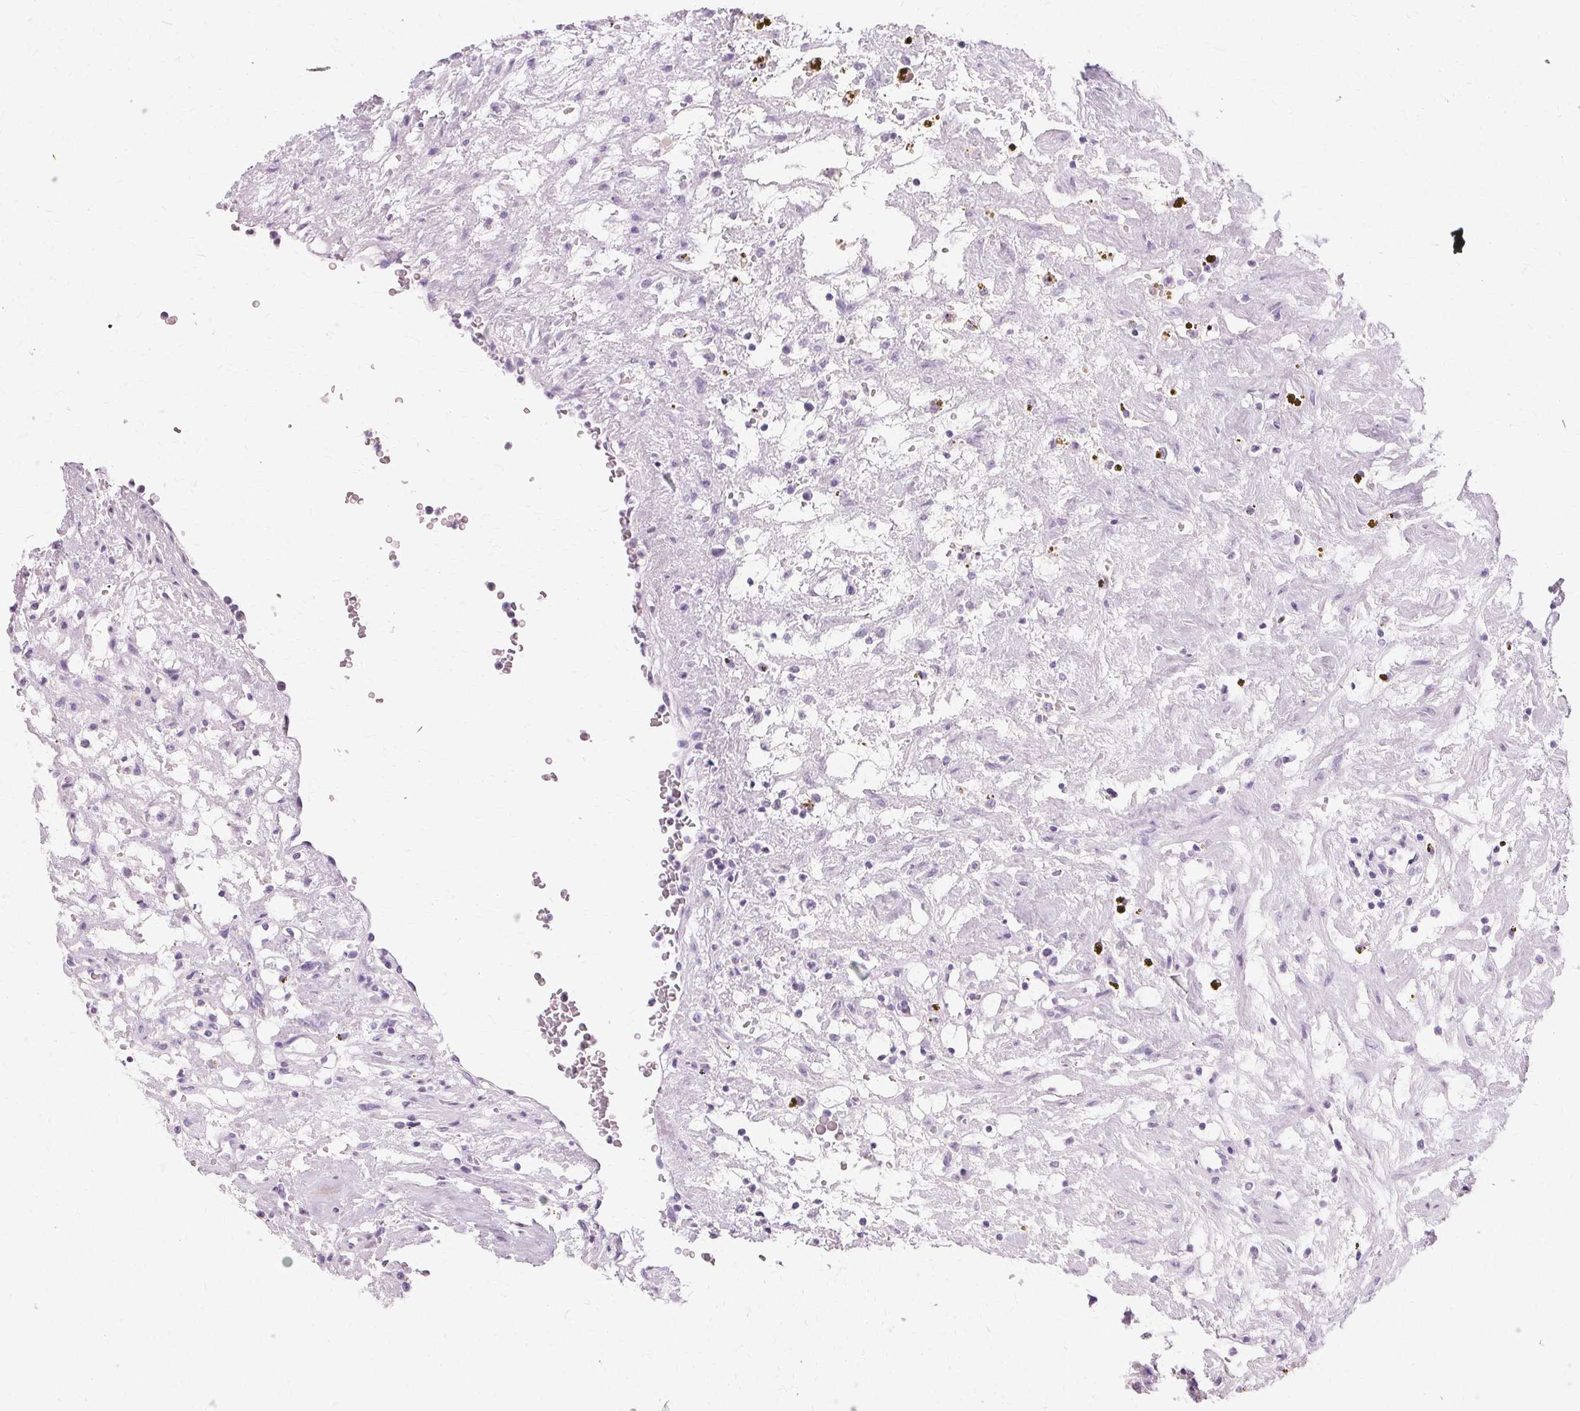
{"staining": {"intensity": "negative", "quantity": "none", "location": "none"}, "tissue": "renal cancer", "cell_type": "Tumor cells", "image_type": "cancer", "snomed": [{"axis": "morphology", "description": "Adenocarcinoma, NOS"}, {"axis": "topography", "description": "Kidney"}], "caption": "High power microscopy micrograph of an immunohistochemistry histopathology image of adenocarcinoma (renal), revealing no significant positivity in tumor cells. (Immunohistochemistry, brightfield microscopy, high magnification).", "gene": "KRT6C", "patient": {"sex": "female", "age": 69}}